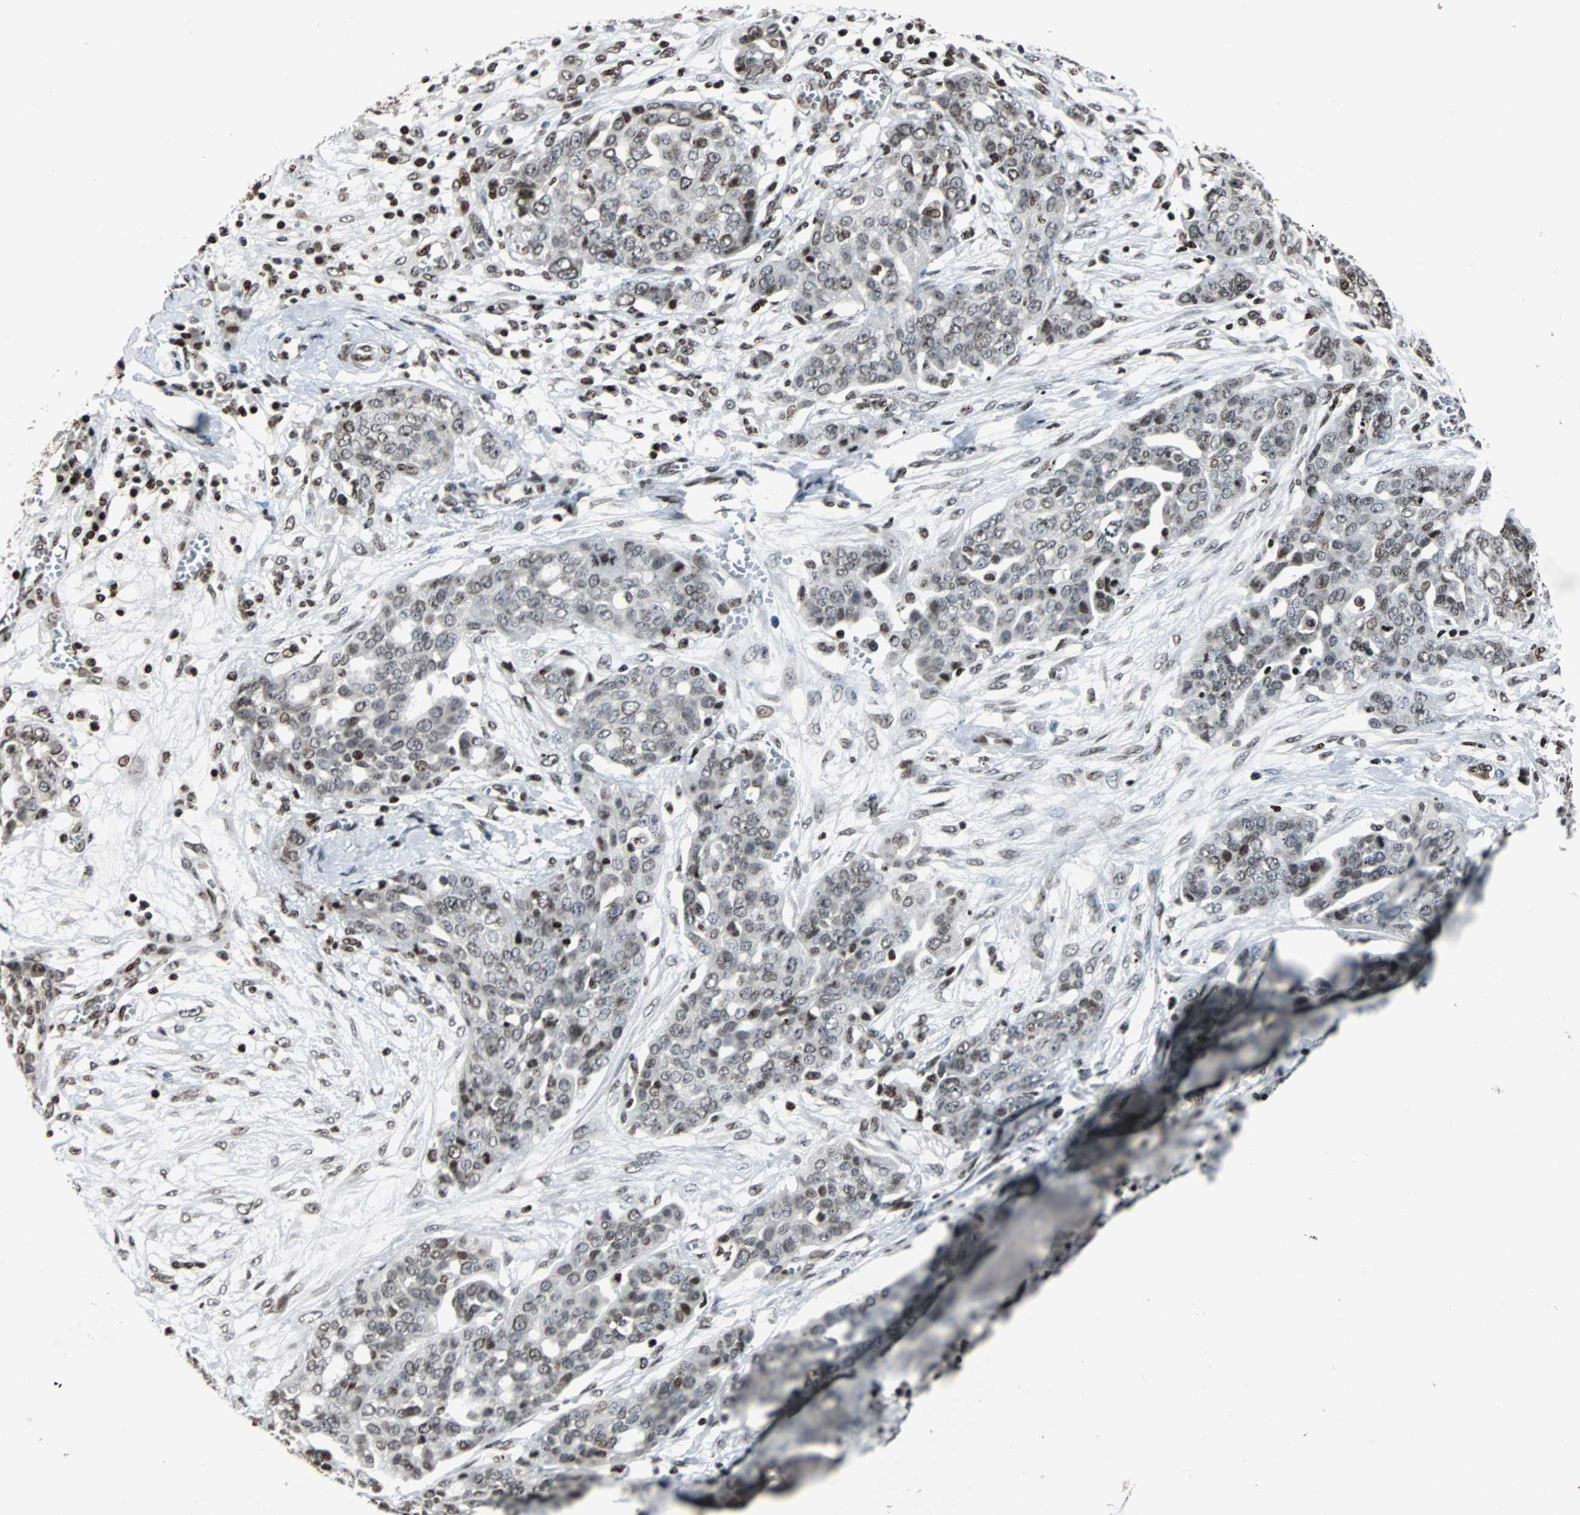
{"staining": {"intensity": "weak", "quantity": ">75%", "location": "nuclear"}, "tissue": "ovarian cancer", "cell_type": "Tumor cells", "image_type": "cancer", "snomed": [{"axis": "morphology", "description": "Cystadenocarcinoma, serous, NOS"}, {"axis": "topography", "description": "Soft tissue"}, {"axis": "topography", "description": "Ovary"}], "caption": "A histopathology image of human ovarian serous cystadenocarcinoma stained for a protein exhibits weak nuclear brown staining in tumor cells. (IHC, brightfield microscopy, high magnification).", "gene": "PAXIP1", "patient": {"sex": "female", "age": 57}}